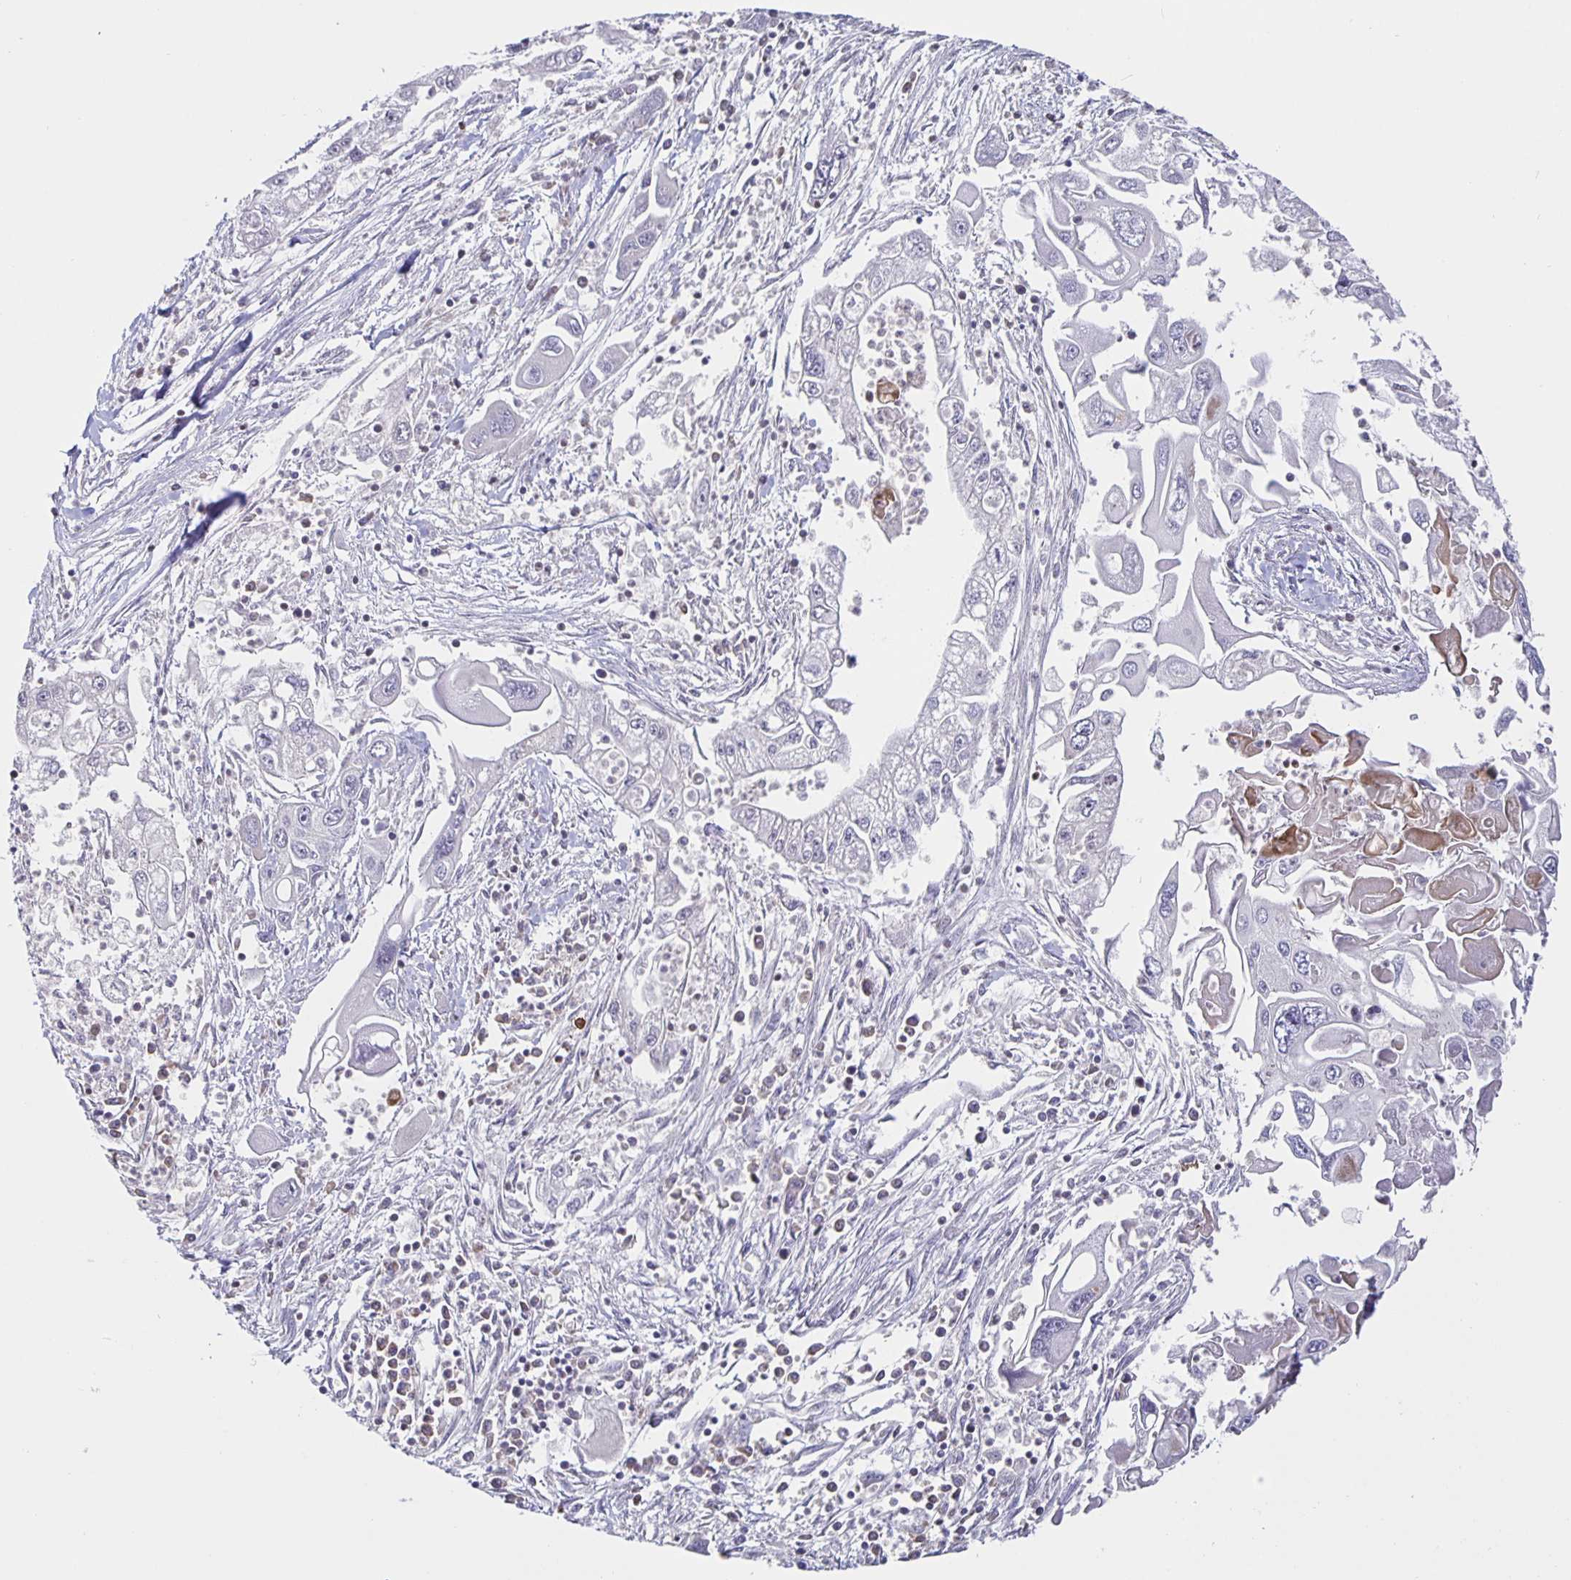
{"staining": {"intensity": "negative", "quantity": "none", "location": "none"}, "tissue": "pancreatic cancer", "cell_type": "Tumor cells", "image_type": "cancer", "snomed": [{"axis": "morphology", "description": "Adenocarcinoma, NOS"}, {"axis": "topography", "description": "Pancreas"}], "caption": "DAB immunohistochemical staining of human pancreatic cancer (adenocarcinoma) shows no significant expression in tumor cells. (Immunohistochemistry (ihc), brightfield microscopy, high magnification).", "gene": "FEM1C", "patient": {"sex": "male", "age": 70}}